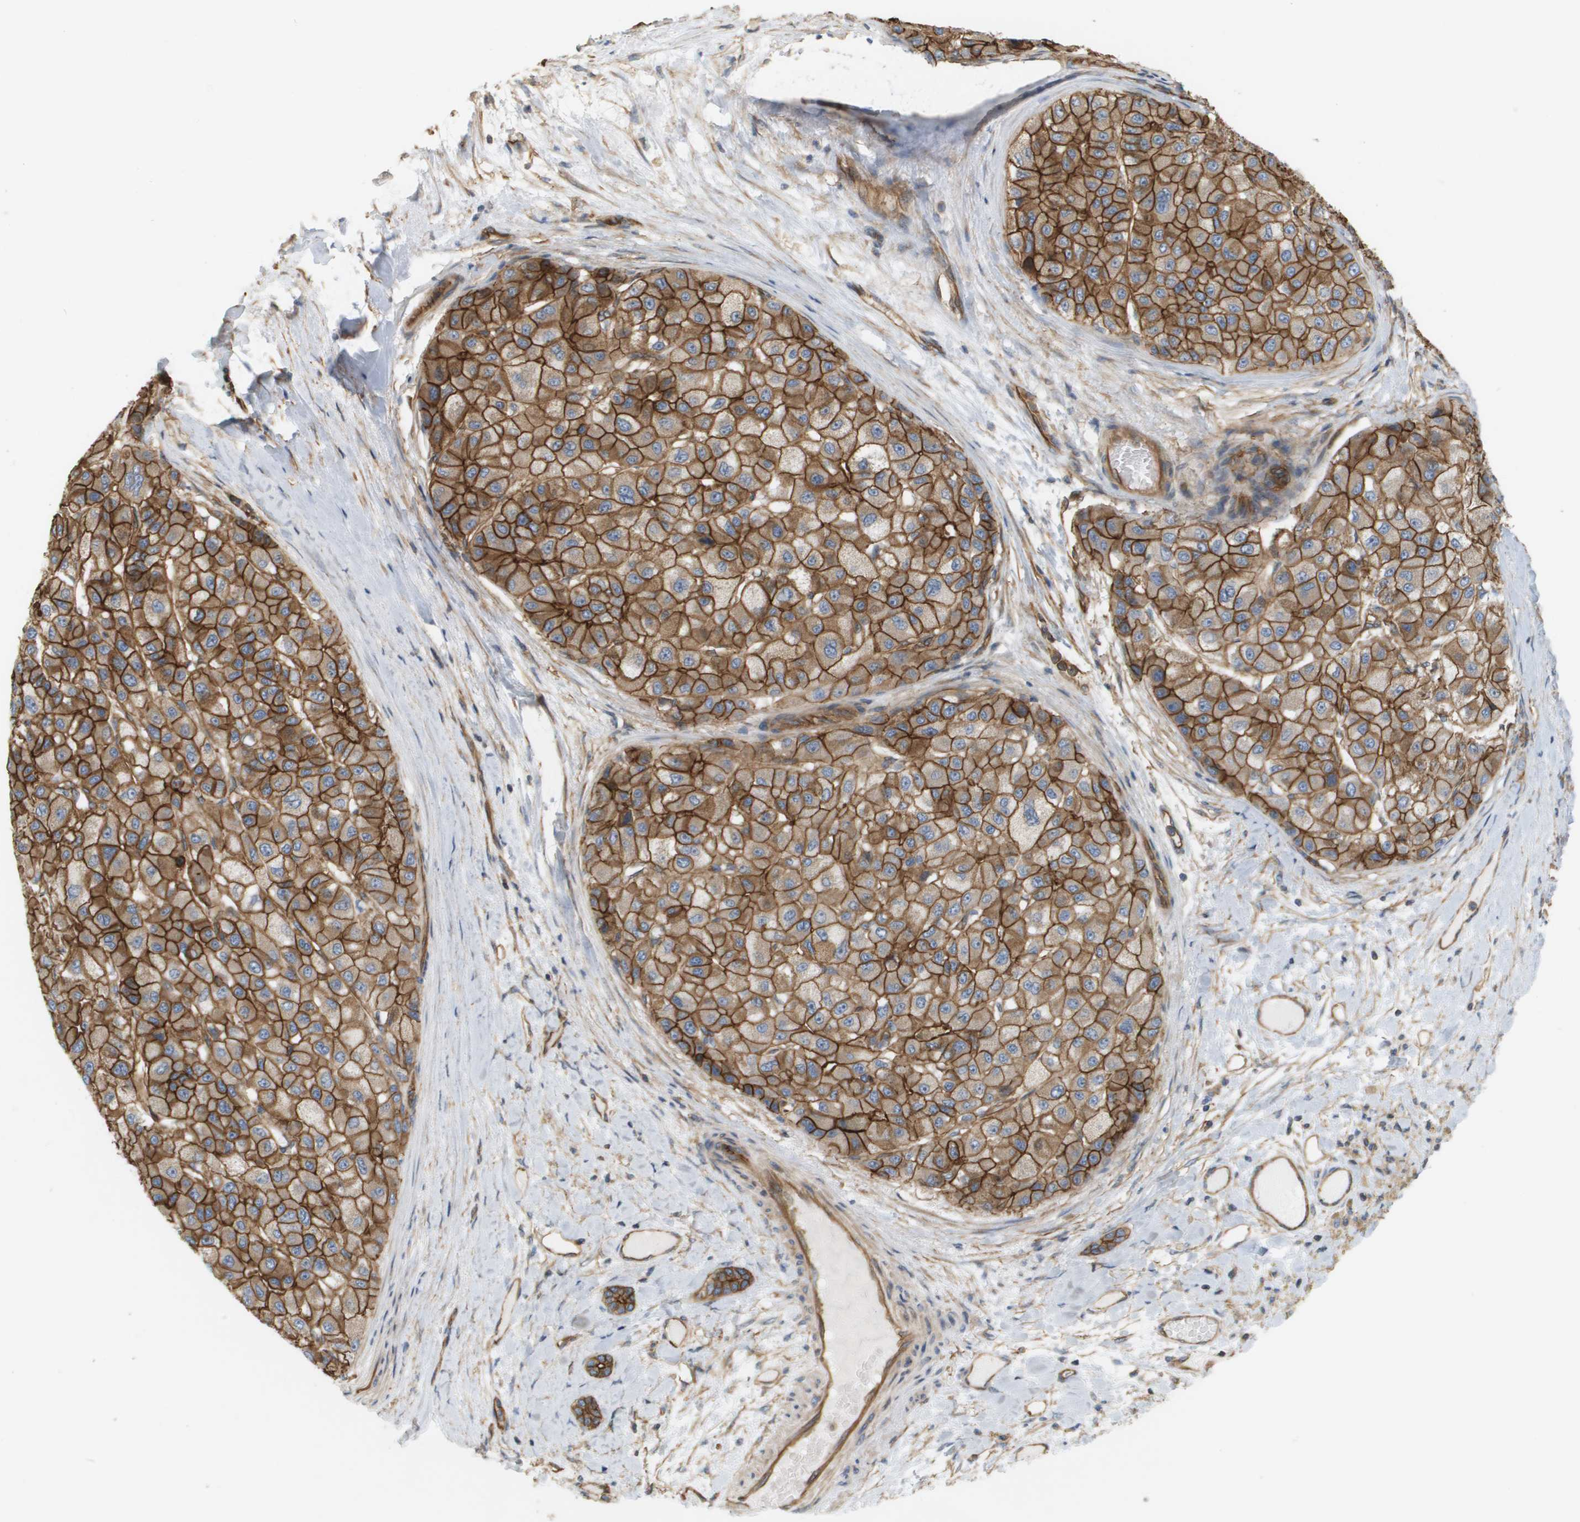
{"staining": {"intensity": "strong", "quantity": ">75%", "location": "cytoplasmic/membranous"}, "tissue": "liver cancer", "cell_type": "Tumor cells", "image_type": "cancer", "snomed": [{"axis": "morphology", "description": "Carcinoma, Hepatocellular, NOS"}, {"axis": "topography", "description": "Liver"}], "caption": "The image reveals a brown stain indicating the presence of a protein in the cytoplasmic/membranous of tumor cells in hepatocellular carcinoma (liver).", "gene": "SGMS2", "patient": {"sex": "male", "age": 80}}